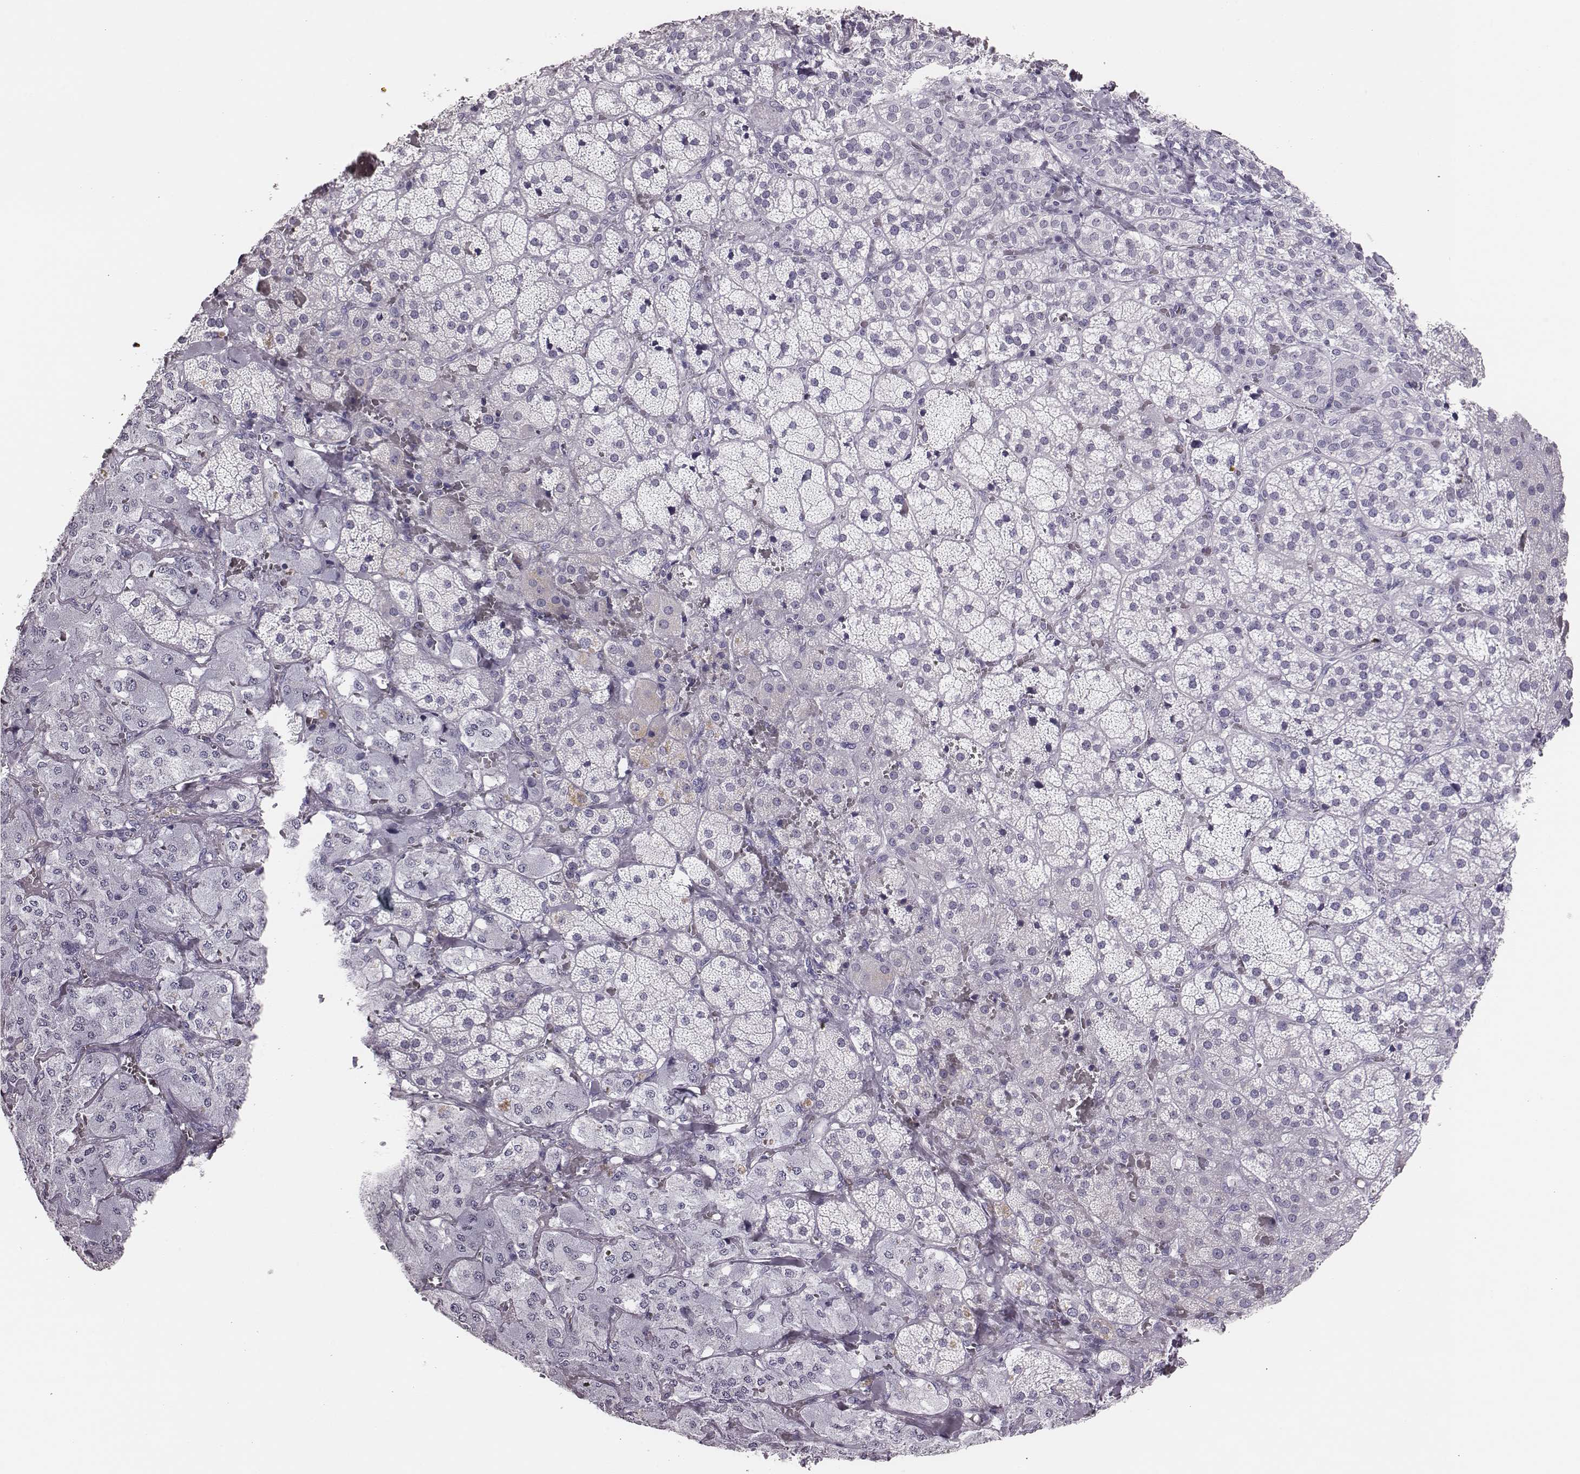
{"staining": {"intensity": "negative", "quantity": "none", "location": "none"}, "tissue": "adrenal gland", "cell_type": "Glandular cells", "image_type": "normal", "snomed": [{"axis": "morphology", "description": "Normal tissue, NOS"}, {"axis": "topography", "description": "Adrenal gland"}], "caption": "Immunohistochemistry of benign human adrenal gland exhibits no staining in glandular cells. (Stains: DAB (3,3'-diaminobenzidine) immunohistochemistry (IHC) with hematoxylin counter stain, Microscopy: brightfield microscopy at high magnification).", "gene": "H1", "patient": {"sex": "male", "age": 57}}